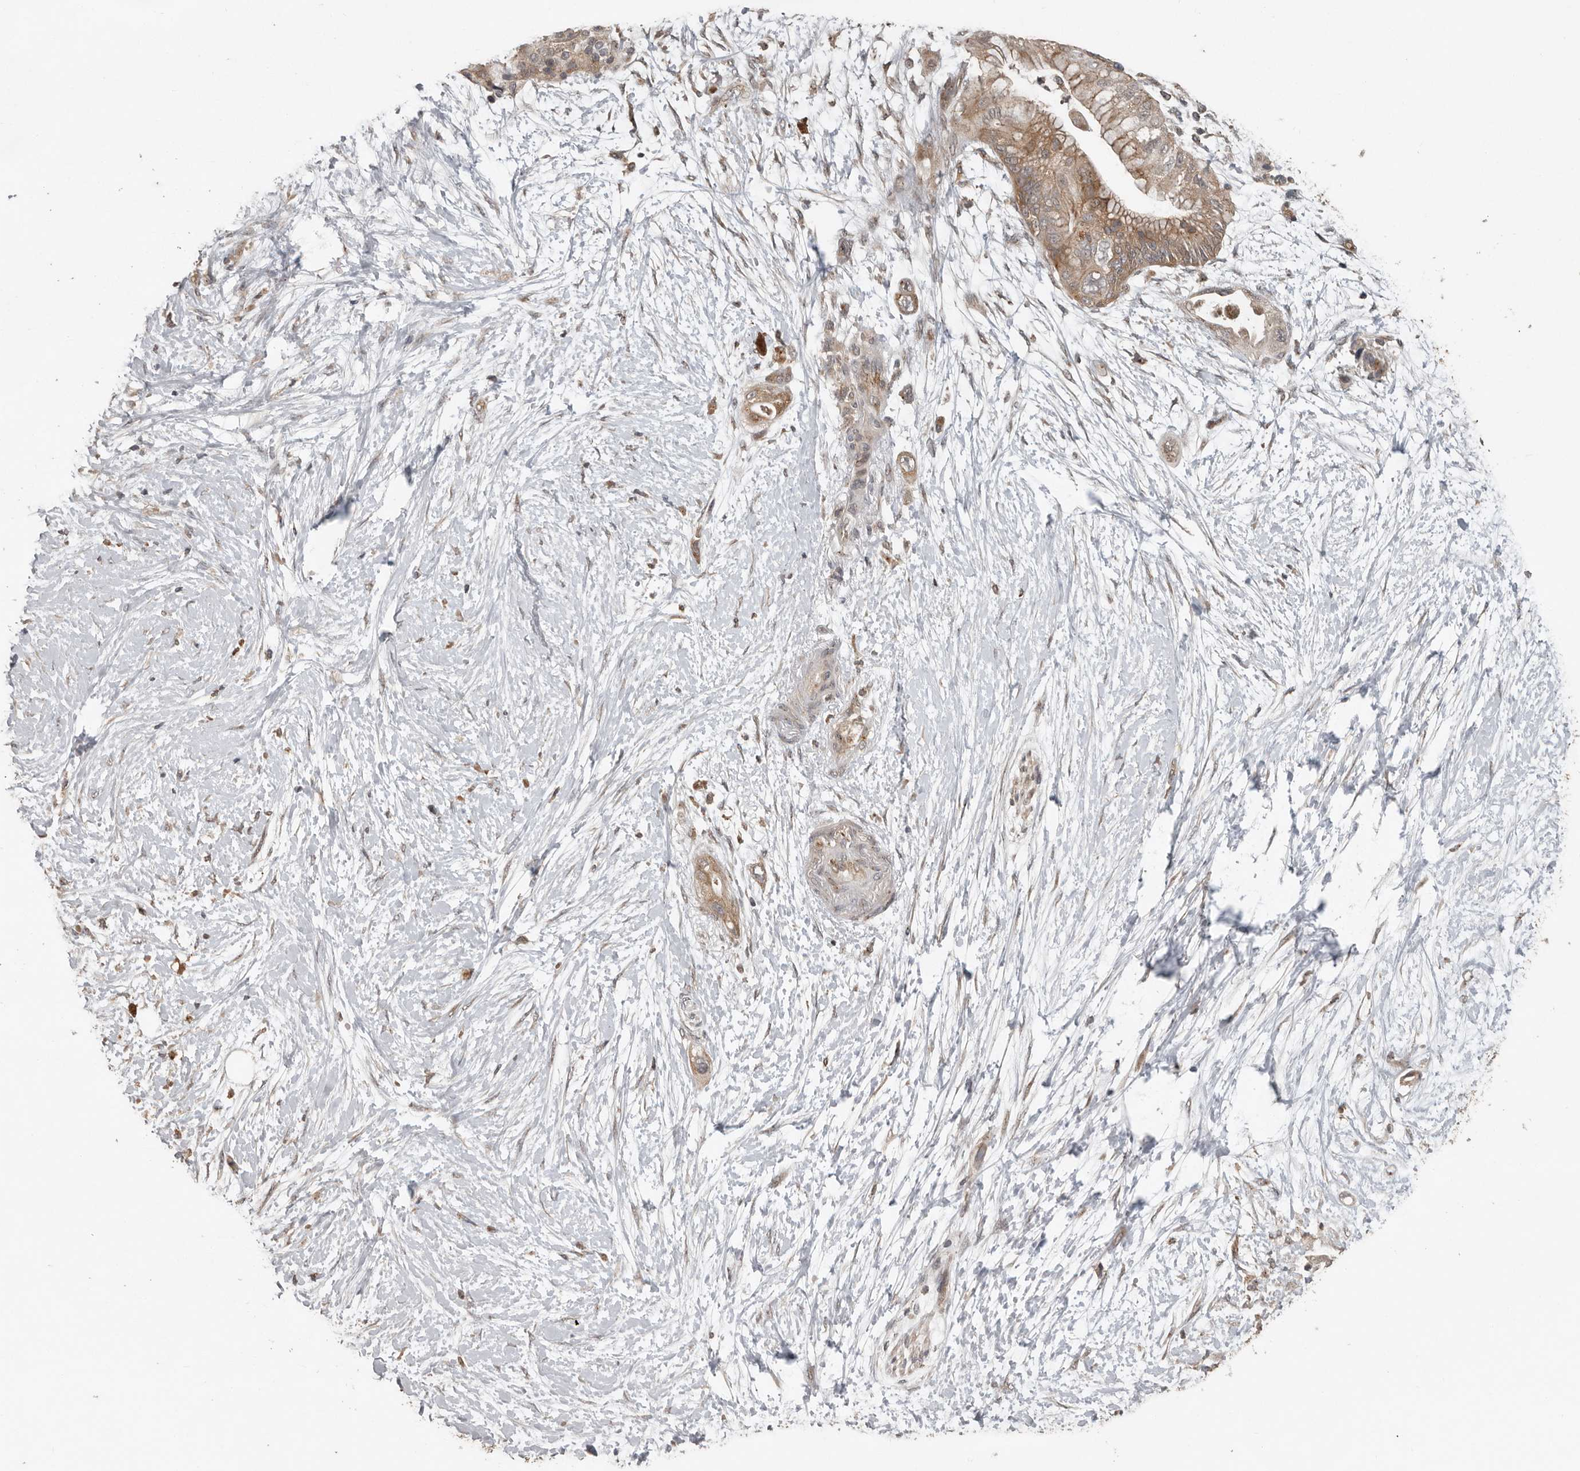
{"staining": {"intensity": "moderate", "quantity": ">75%", "location": "cytoplasmic/membranous"}, "tissue": "pancreatic cancer", "cell_type": "Tumor cells", "image_type": "cancer", "snomed": [{"axis": "morphology", "description": "Adenocarcinoma, NOS"}, {"axis": "topography", "description": "Pancreas"}], "caption": "Brown immunohistochemical staining in human pancreatic cancer reveals moderate cytoplasmic/membranous expression in about >75% of tumor cells.", "gene": "CEP350", "patient": {"sex": "male", "age": 53}}